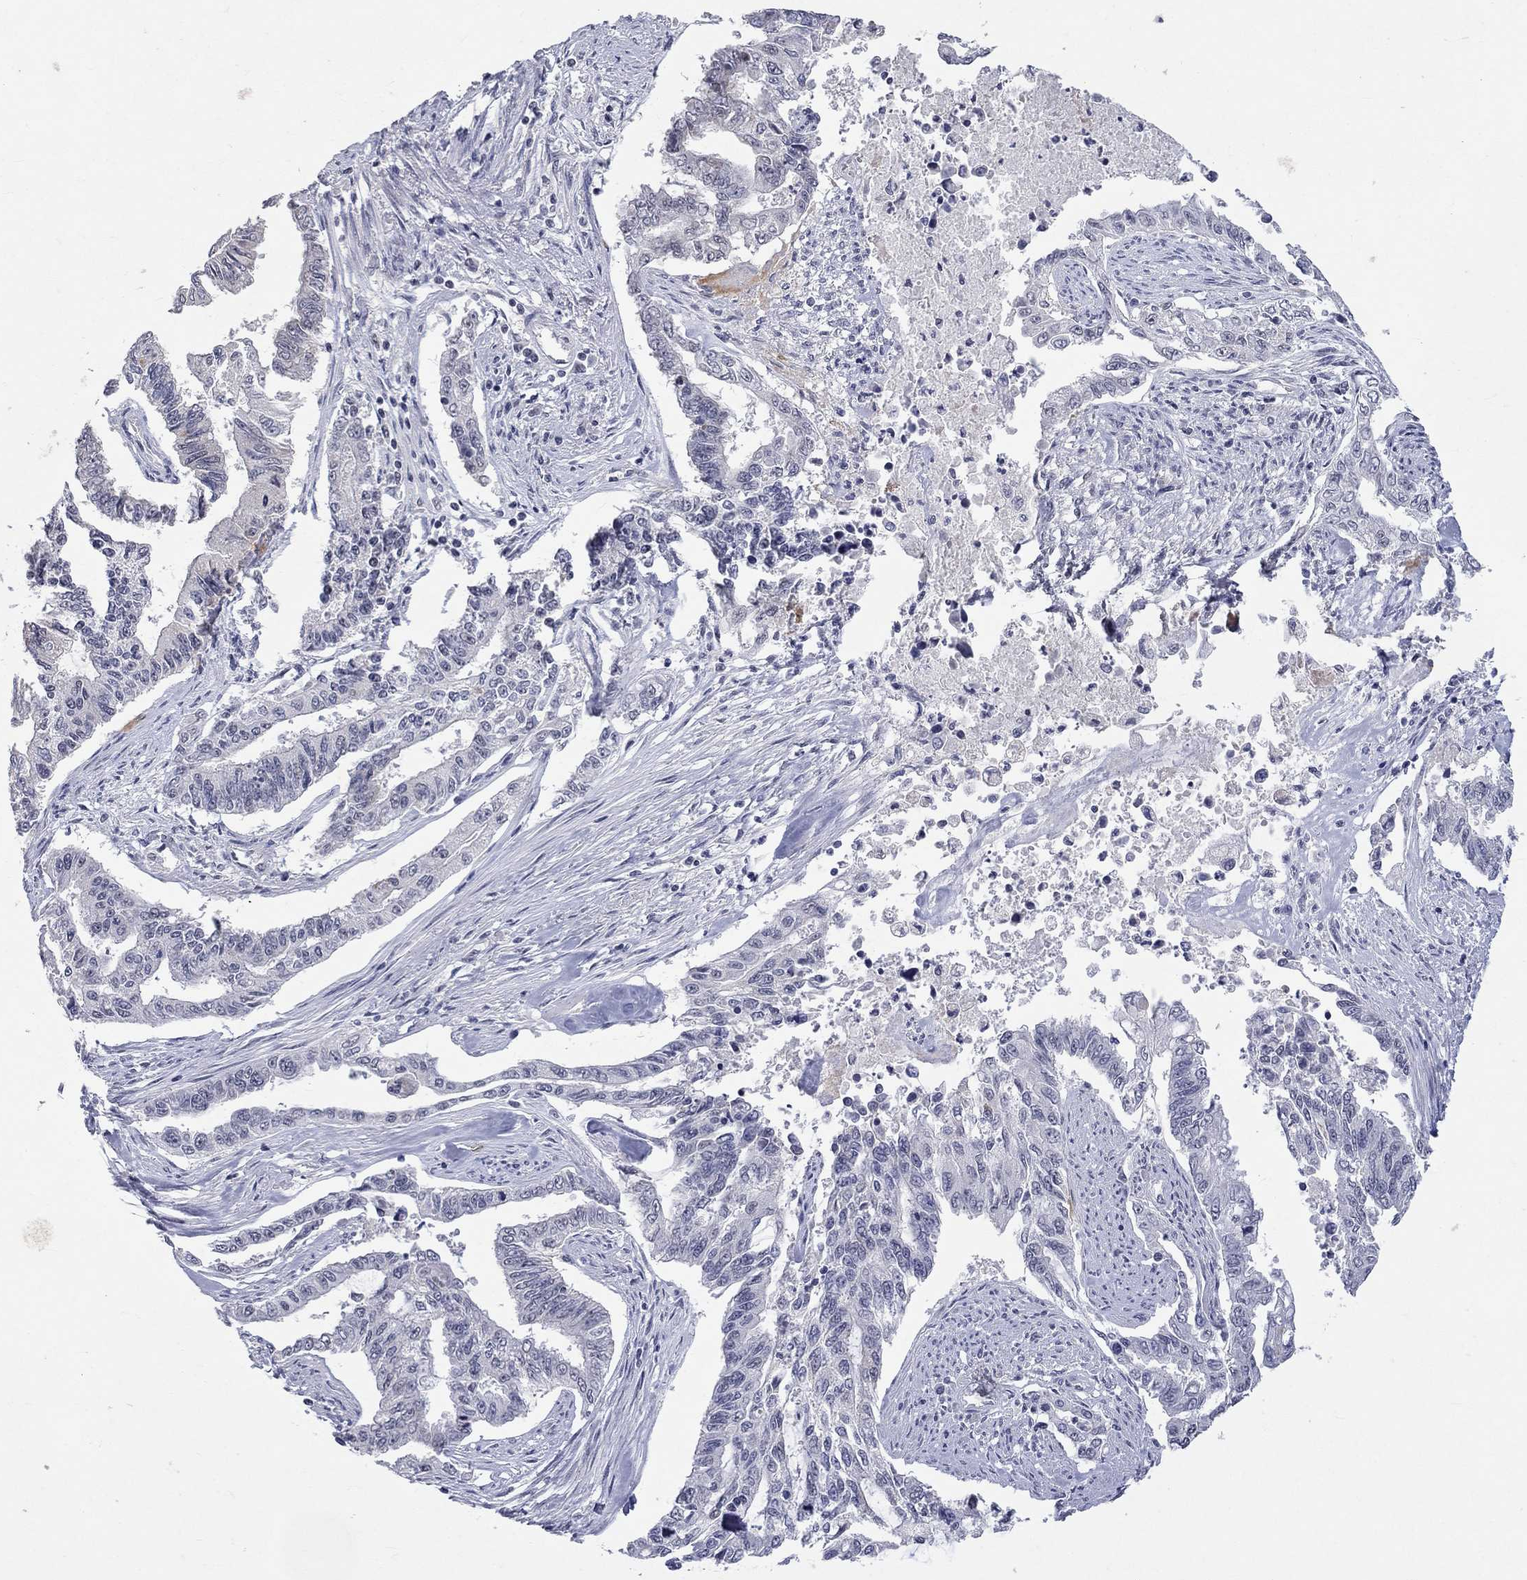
{"staining": {"intensity": "negative", "quantity": "none", "location": "none"}, "tissue": "endometrial cancer", "cell_type": "Tumor cells", "image_type": "cancer", "snomed": [{"axis": "morphology", "description": "Adenocarcinoma, NOS"}, {"axis": "topography", "description": "Uterus"}], "caption": "This is a image of immunohistochemistry (IHC) staining of endometrial adenocarcinoma, which shows no positivity in tumor cells. (DAB (3,3'-diaminobenzidine) immunohistochemistry, high magnification).", "gene": "TMEM143", "patient": {"sex": "female", "age": 59}}